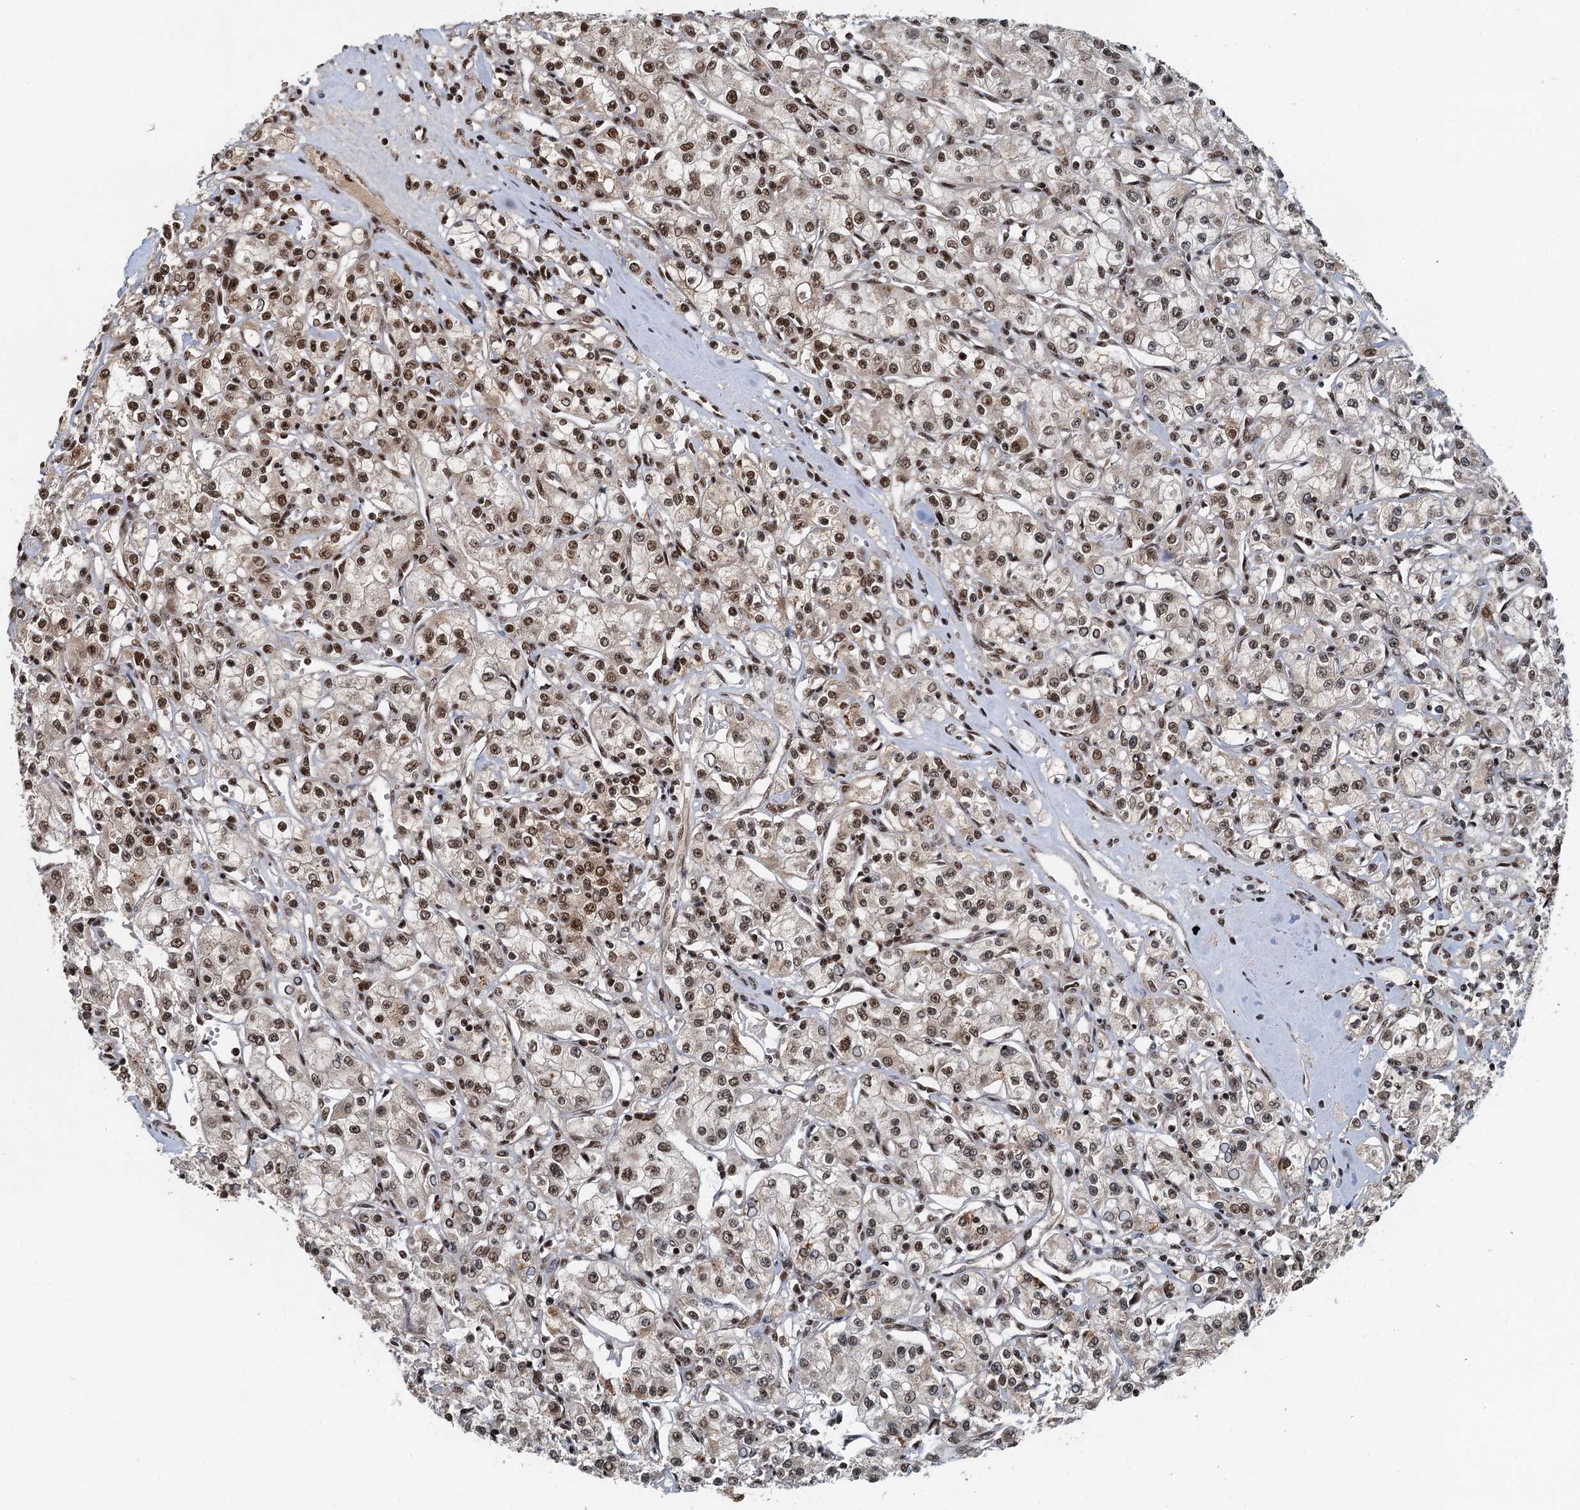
{"staining": {"intensity": "moderate", "quantity": ">75%", "location": "nuclear"}, "tissue": "renal cancer", "cell_type": "Tumor cells", "image_type": "cancer", "snomed": [{"axis": "morphology", "description": "Adenocarcinoma, NOS"}, {"axis": "topography", "description": "Kidney"}], "caption": "Protein staining by IHC shows moderate nuclear staining in about >75% of tumor cells in renal cancer (adenocarcinoma). The staining is performed using DAB brown chromogen to label protein expression. The nuclei are counter-stained blue using hematoxylin.", "gene": "ZC3H18", "patient": {"sex": "female", "age": 59}}